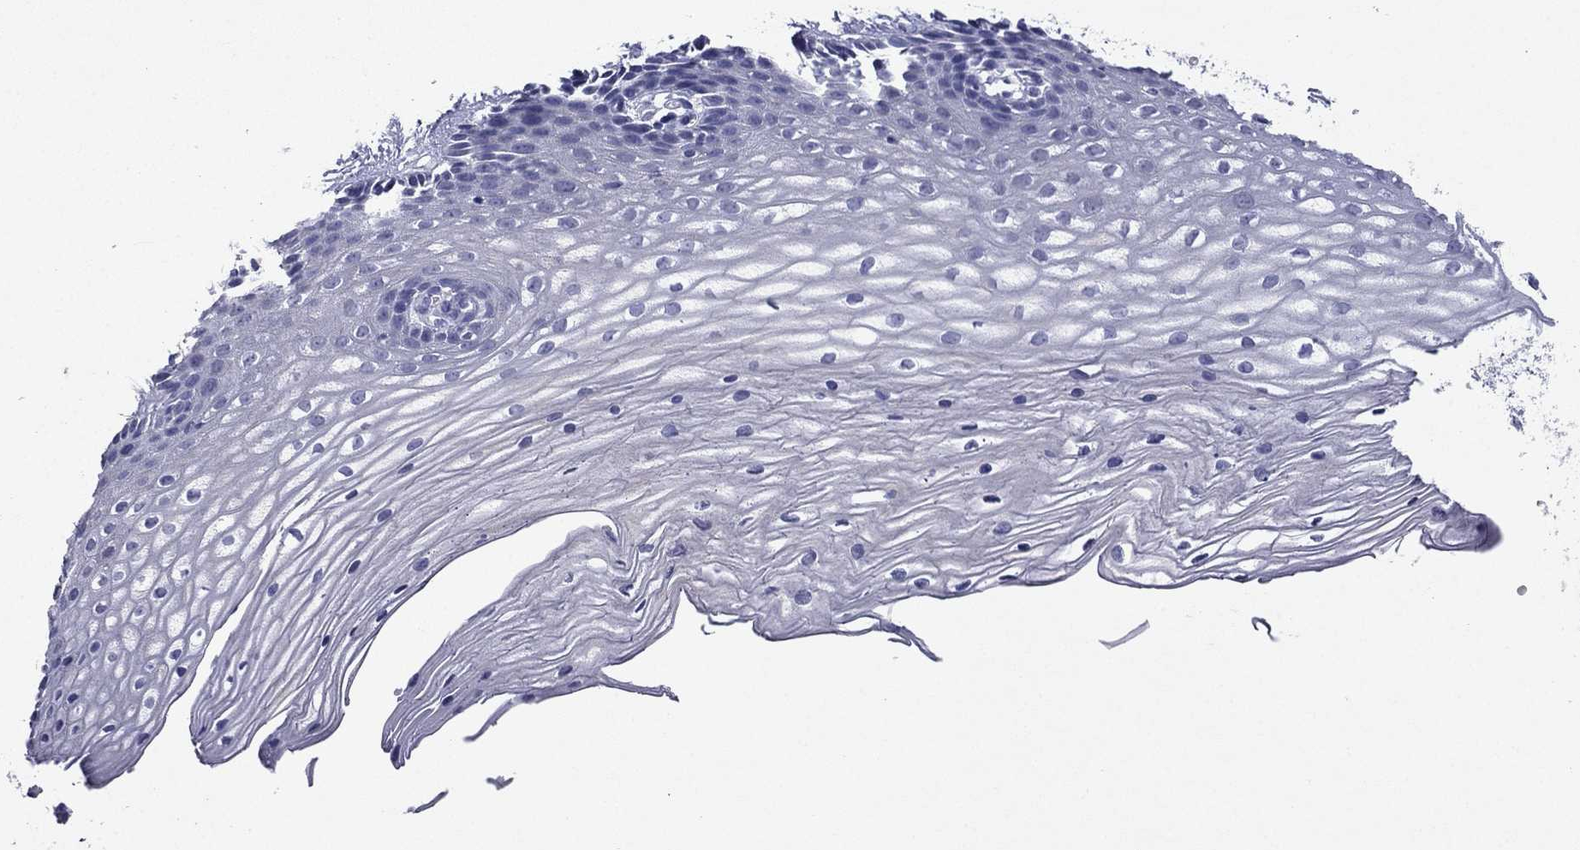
{"staining": {"intensity": "negative", "quantity": "none", "location": "none"}, "tissue": "cervix", "cell_type": "Glandular cells", "image_type": "normal", "snomed": [{"axis": "morphology", "description": "Normal tissue, NOS"}, {"axis": "topography", "description": "Cervix"}], "caption": "This is a histopathology image of immunohistochemistry staining of normal cervix, which shows no expression in glandular cells.", "gene": "CFAP119", "patient": {"sex": "female", "age": 40}}